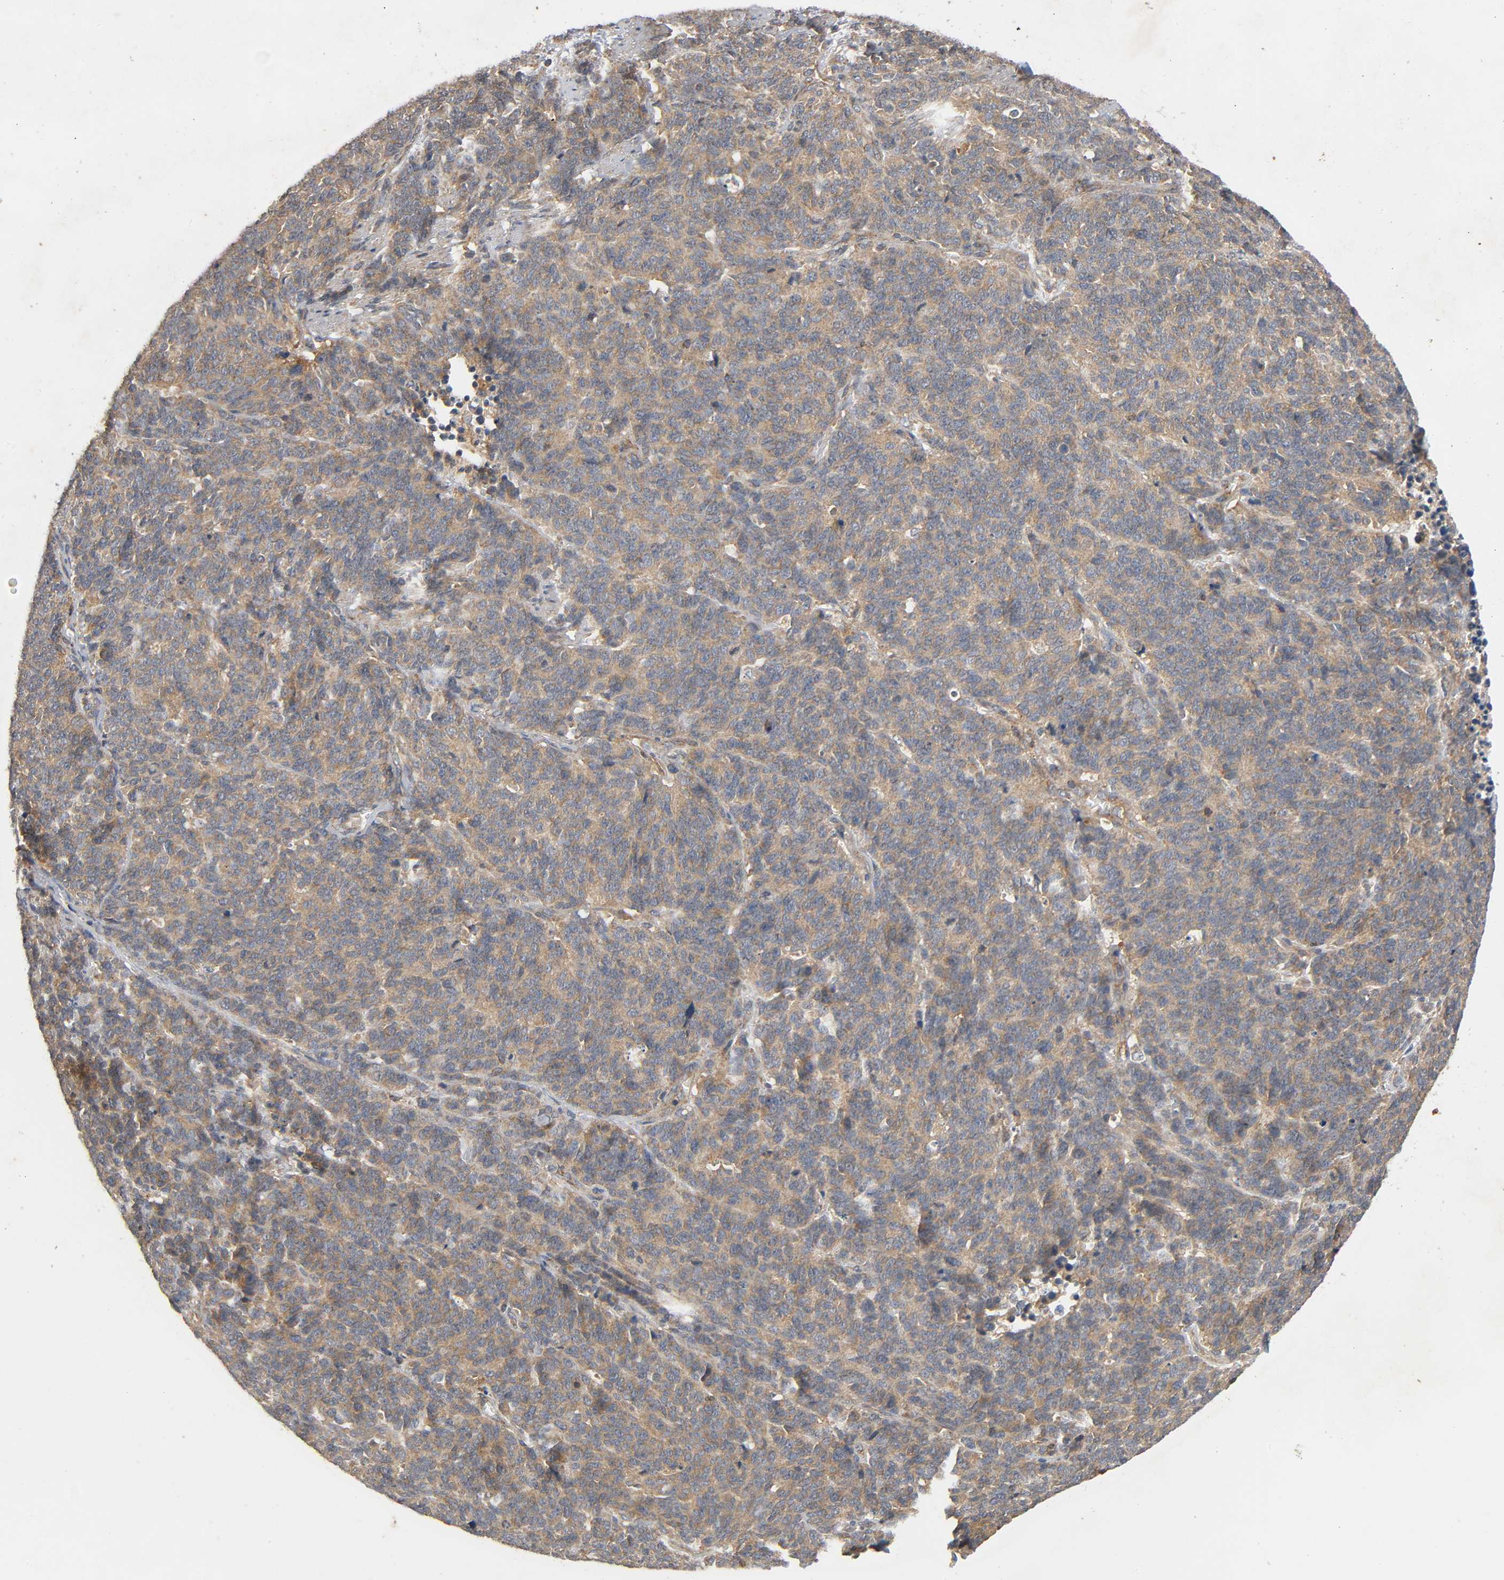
{"staining": {"intensity": "moderate", "quantity": ">75%", "location": "cytoplasmic/membranous"}, "tissue": "lung cancer", "cell_type": "Tumor cells", "image_type": "cancer", "snomed": [{"axis": "morphology", "description": "Neoplasm, malignant, NOS"}, {"axis": "topography", "description": "Lung"}], "caption": "Moderate cytoplasmic/membranous expression for a protein is present in about >75% of tumor cells of malignant neoplasm (lung) using IHC.", "gene": "IKBKB", "patient": {"sex": "female", "age": 58}}